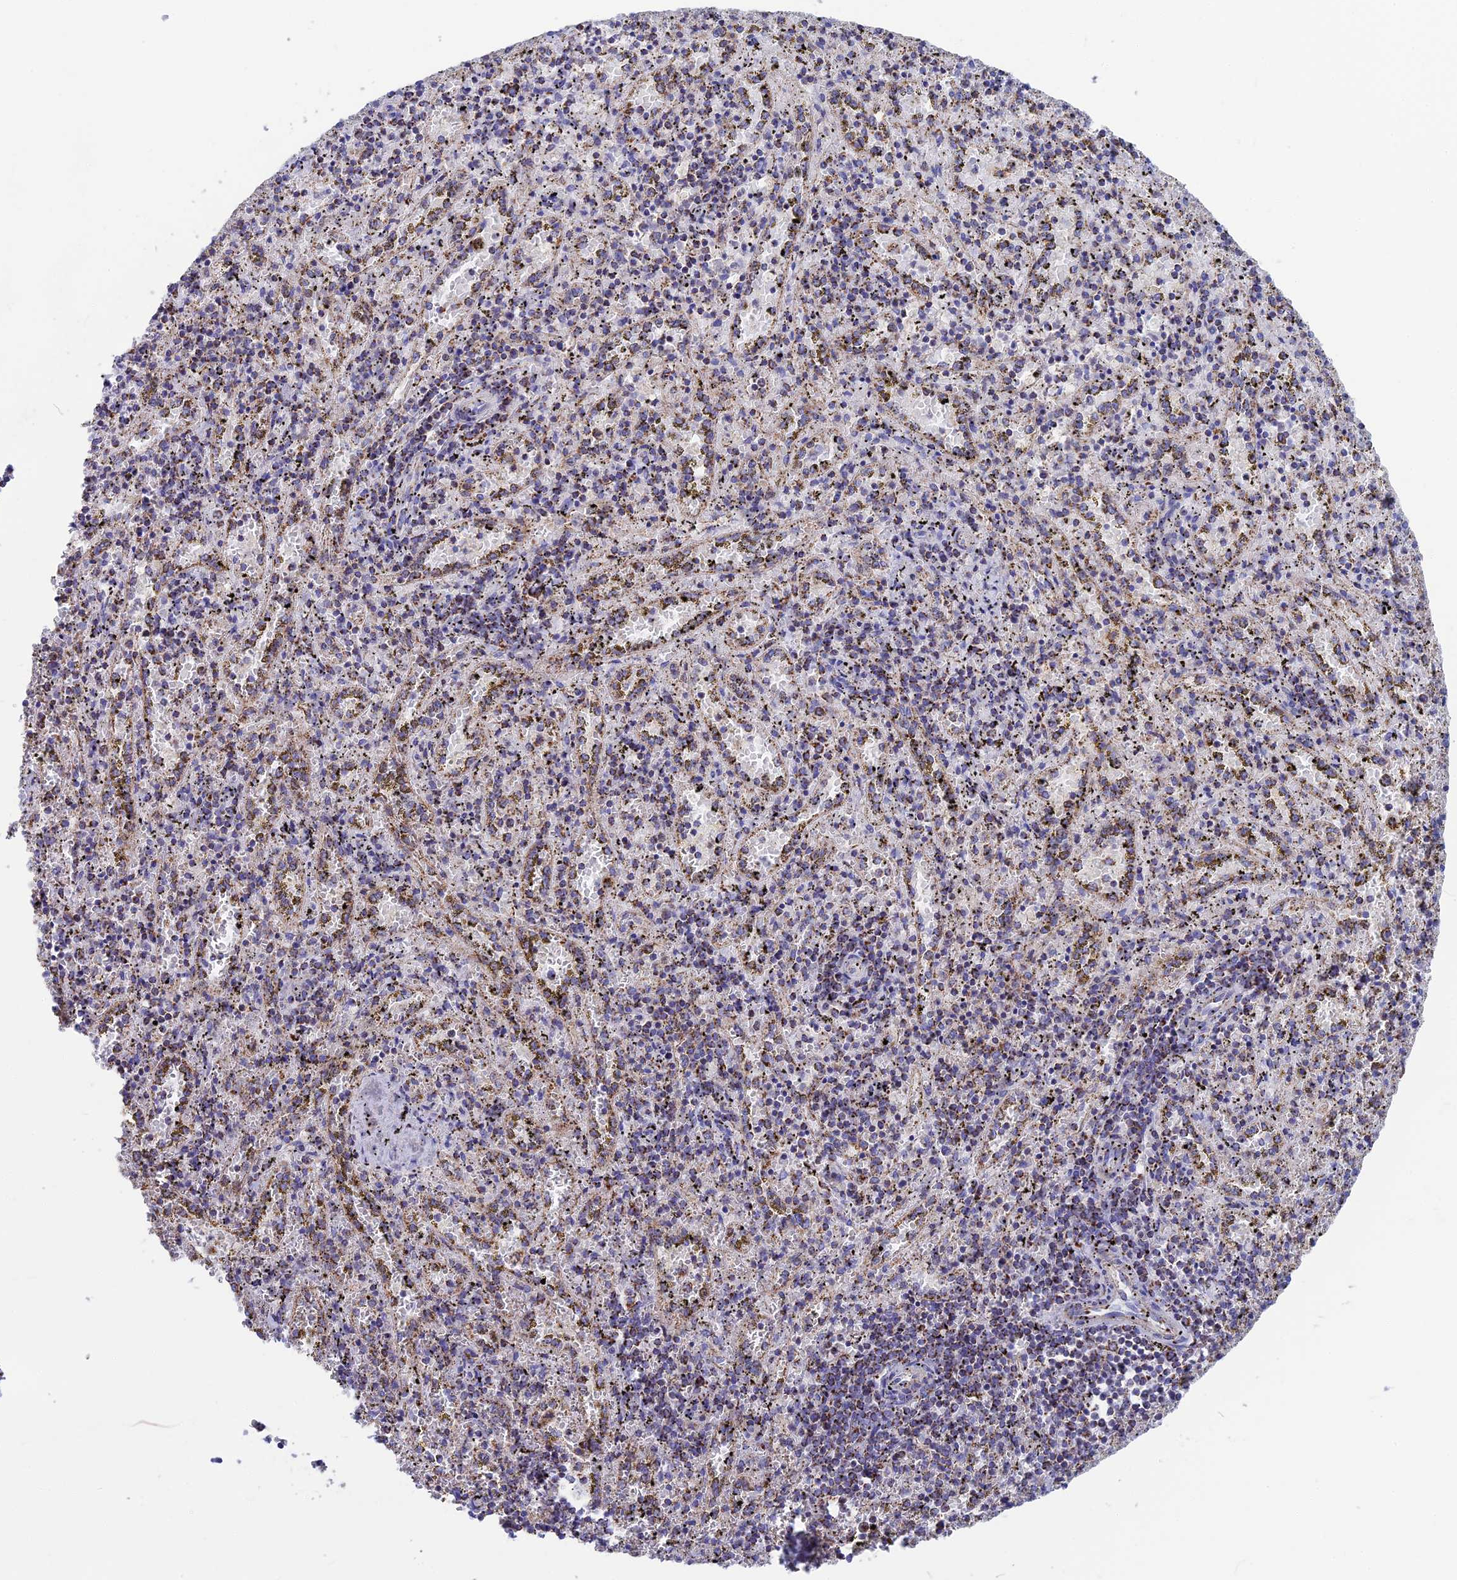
{"staining": {"intensity": "weak", "quantity": "<25%", "location": "cytoplasmic/membranous"}, "tissue": "spleen", "cell_type": "Cells in red pulp", "image_type": "normal", "snomed": [{"axis": "morphology", "description": "Normal tissue, NOS"}, {"axis": "topography", "description": "Spleen"}], "caption": "Unremarkable spleen was stained to show a protein in brown. There is no significant expression in cells in red pulp. Brightfield microscopy of IHC stained with DAB (brown) and hematoxylin (blue), captured at high magnification.", "gene": "CS", "patient": {"sex": "male", "age": 11}}